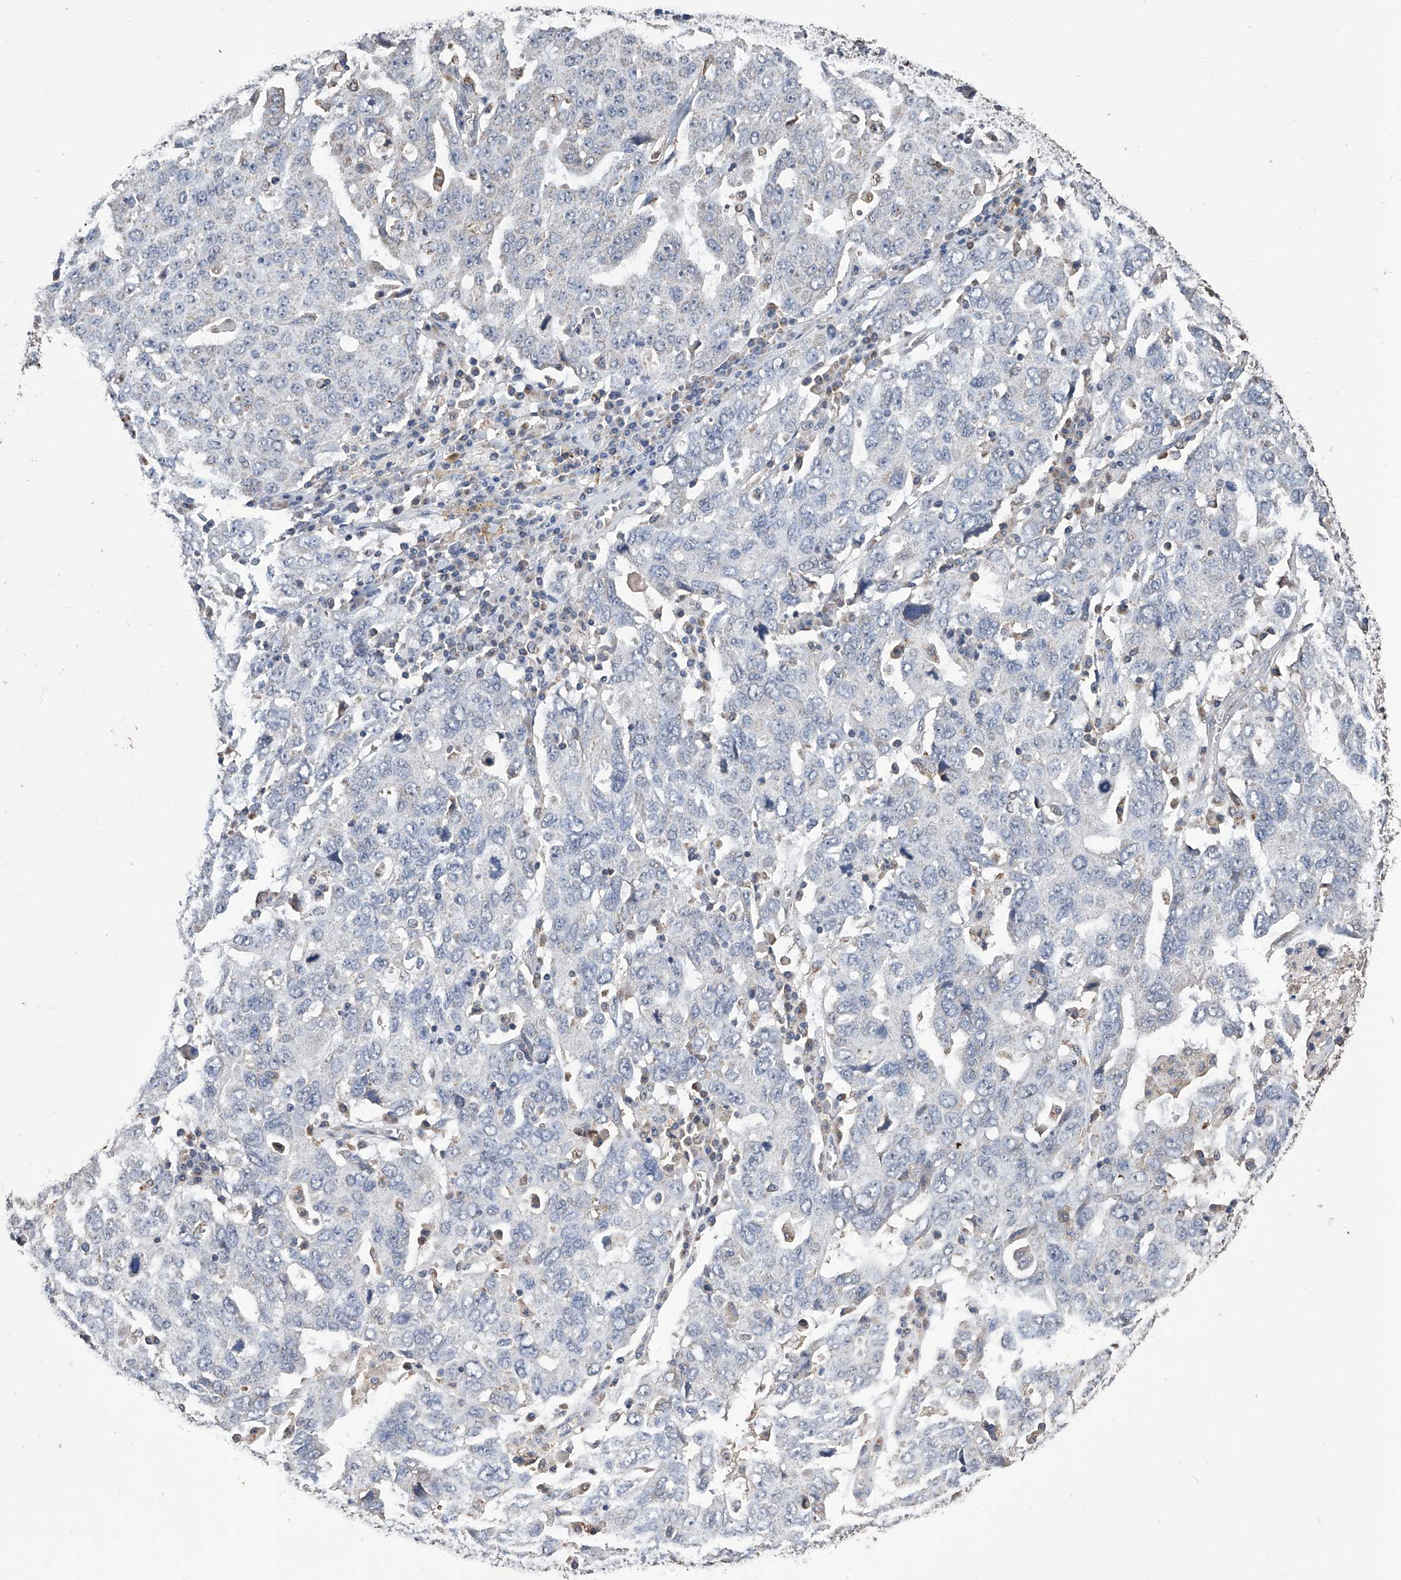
{"staining": {"intensity": "negative", "quantity": "none", "location": "none"}, "tissue": "ovarian cancer", "cell_type": "Tumor cells", "image_type": "cancer", "snomed": [{"axis": "morphology", "description": "Carcinoma, endometroid"}, {"axis": "topography", "description": "Ovary"}], "caption": "There is no significant staining in tumor cells of ovarian cancer.", "gene": "GPT", "patient": {"sex": "female", "age": 62}}